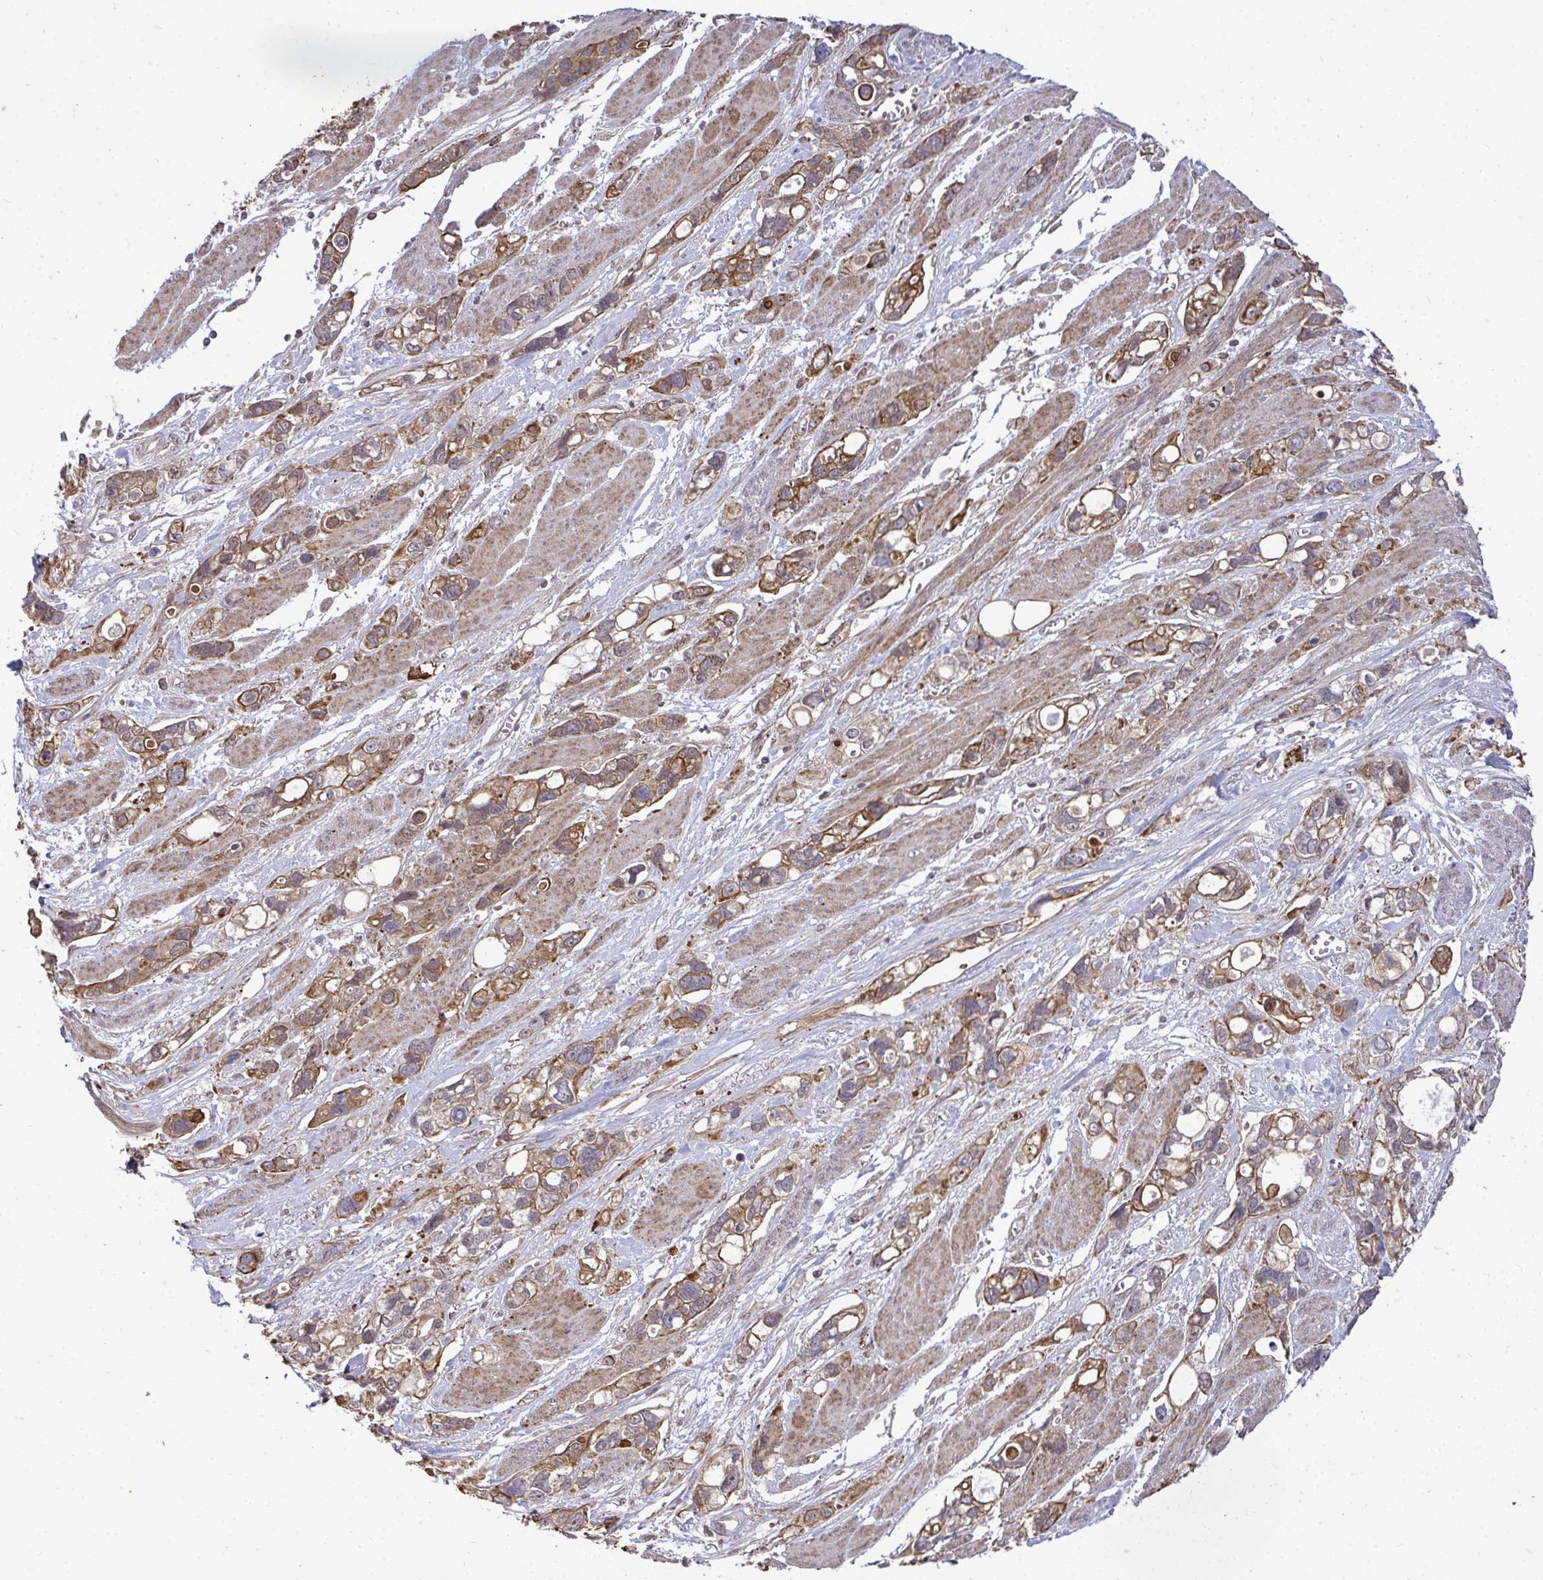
{"staining": {"intensity": "moderate", "quantity": ">75%", "location": "cytoplasmic/membranous"}, "tissue": "stomach cancer", "cell_type": "Tumor cells", "image_type": "cancer", "snomed": [{"axis": "morphology", "description": "Adenocarcinoma, NOS"}, {"axis": "topography", "description": "Stomach, upper"}], "caption": "Immunohistochemistry (IHC) (DAB) staining of human stomach cancer (adenocarcinoma) reveals moderate cytoplasmic/membranous protein positivity in approximately >75% of tumor cells.", "gene": "TRIM44", "patient": {"sex": "female", "age": 81}}